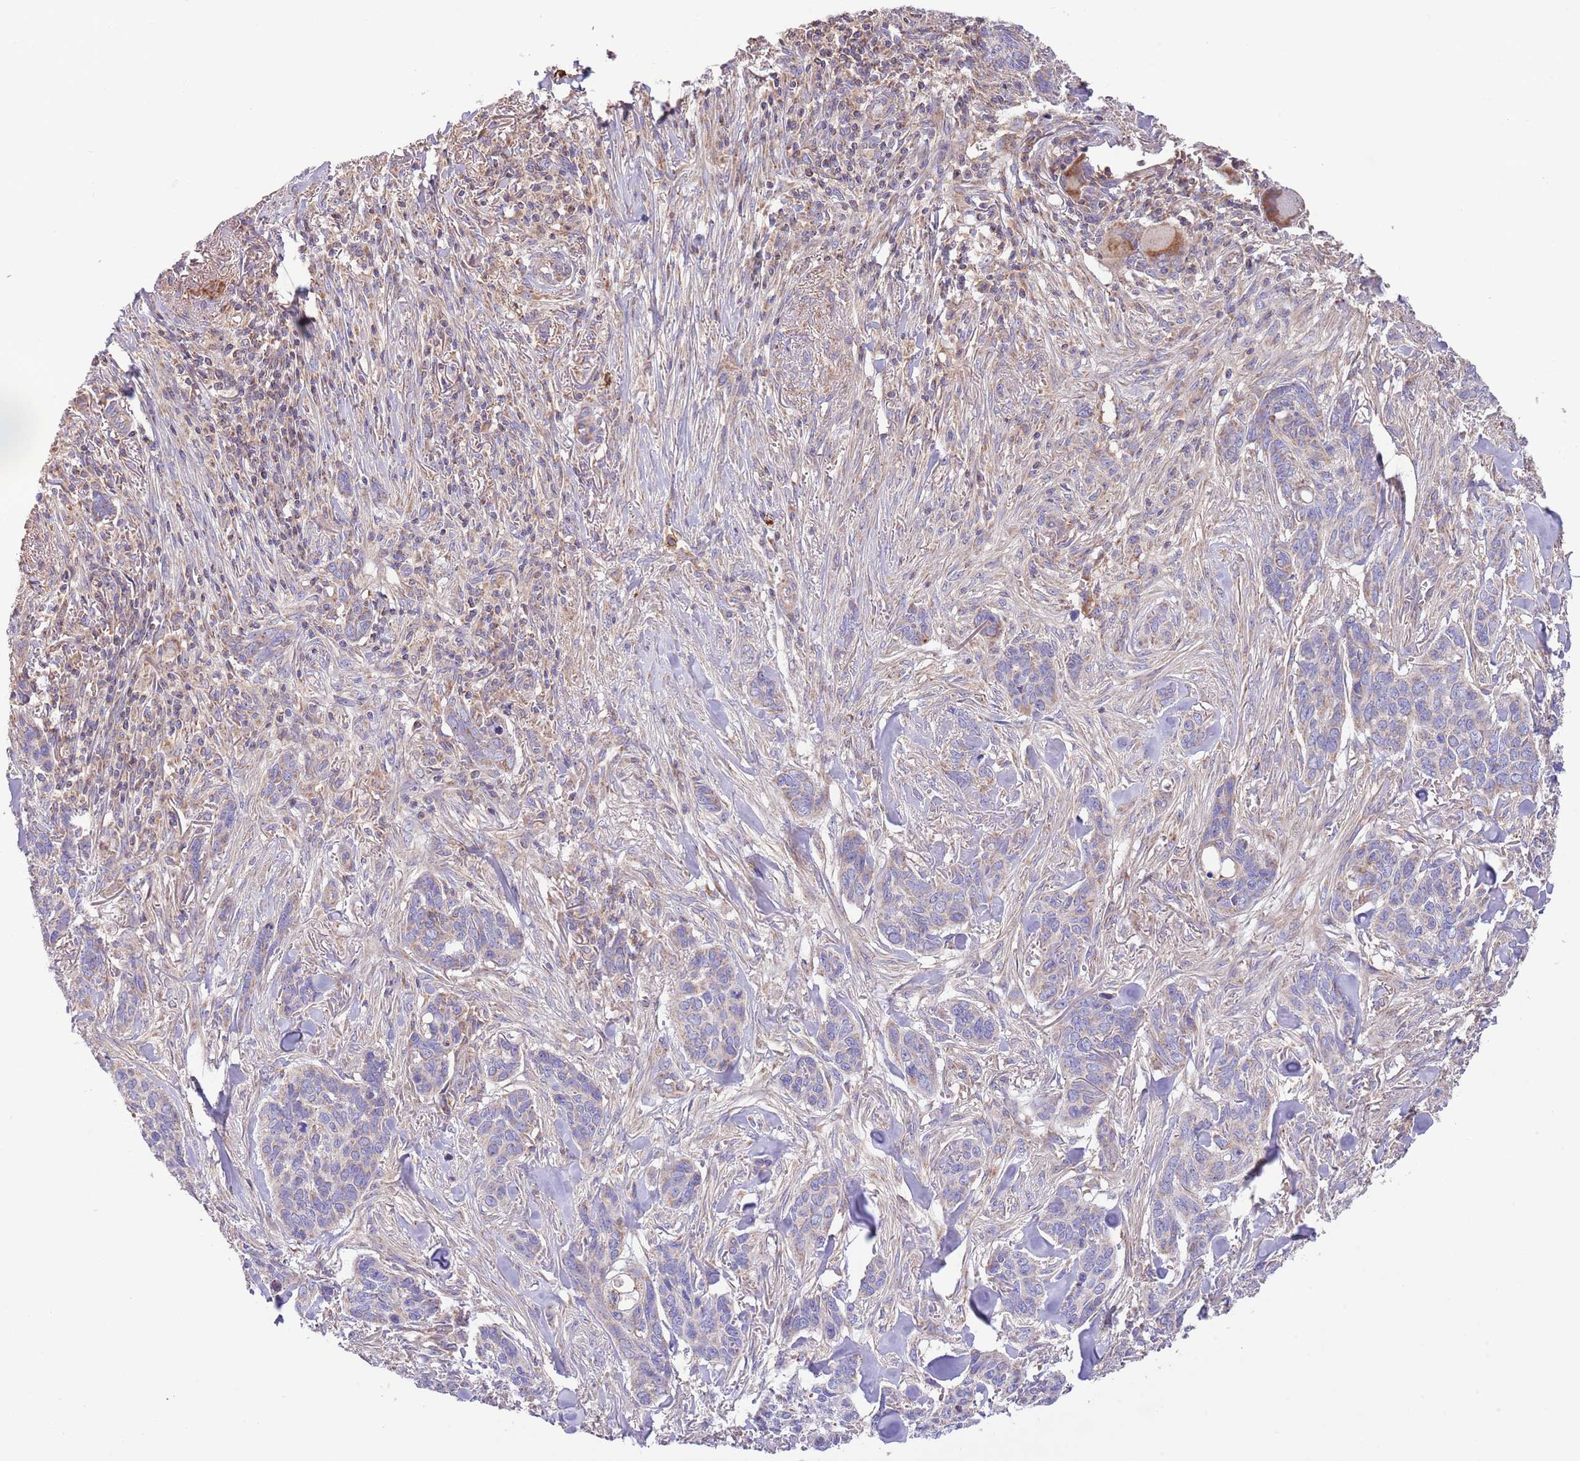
{"staining": {"intensity": "moderate", "quantity": "25%-75%", "location": "cytoplasmic/membranous"}, "tissue": "skin cancer", "cell_type": "Tumor cells", "image_type": "cancer", "snomed": [{"axis": "morphology", "description": "Basal cell carcinoma"}, {"axis": "topography", "description": "Skin"}], "caption": "The image shows immunohistochemical staining of skin cancer (basal cell carcinoma). There is moderate cytoplasmic/membranous staining is present in approximately 25%-75% of tumor cells.", "gene": "DNAJA3", "patient": {"sex": "male", "age": 86}}